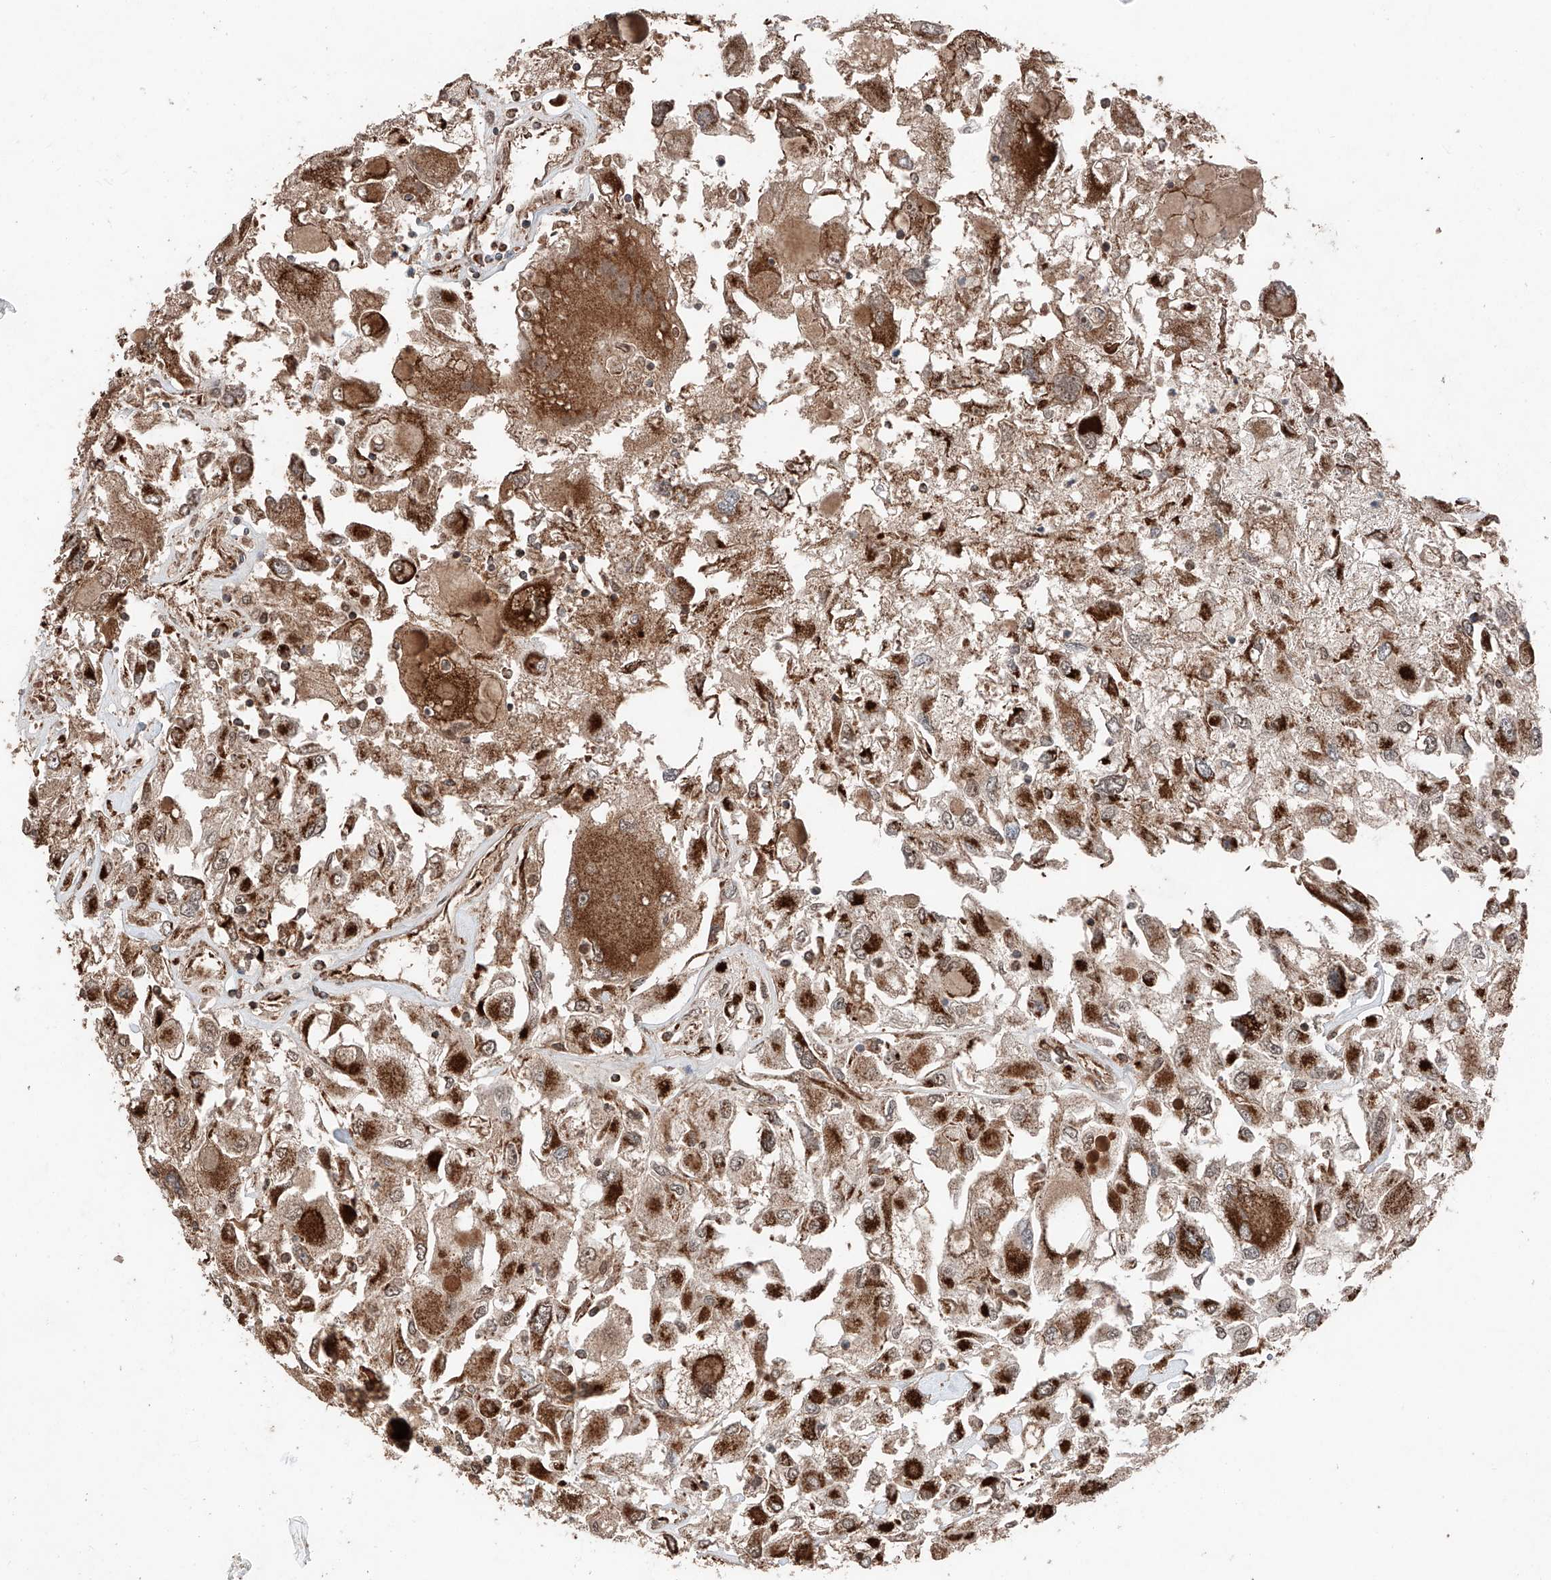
{"staining": {"intensity": "strong", "quantity": ">75%", "location": "cytoplasmic/membranous"}, "tissue": "renal cancer", "cell_type": "Tumor cells", "image_type": "cancer", "snomed": [{"axis": "morphology", "description": "Adenocarcinoma, NOS"}, {"axis": "topography", "description": "Kidney"}], "caption": "Protein expression analysis of adenocarcinoma (renal) exhibits strong cytoplasmic/membranous positivity in about >75% of tumor cells. The staining was performed using DAB, with brown indicating positive protein expression. Nuclei are stained blue with hematoxylin.", "gene": "ZSCAN29", "patient": {"sex": "female", "age": 52}}